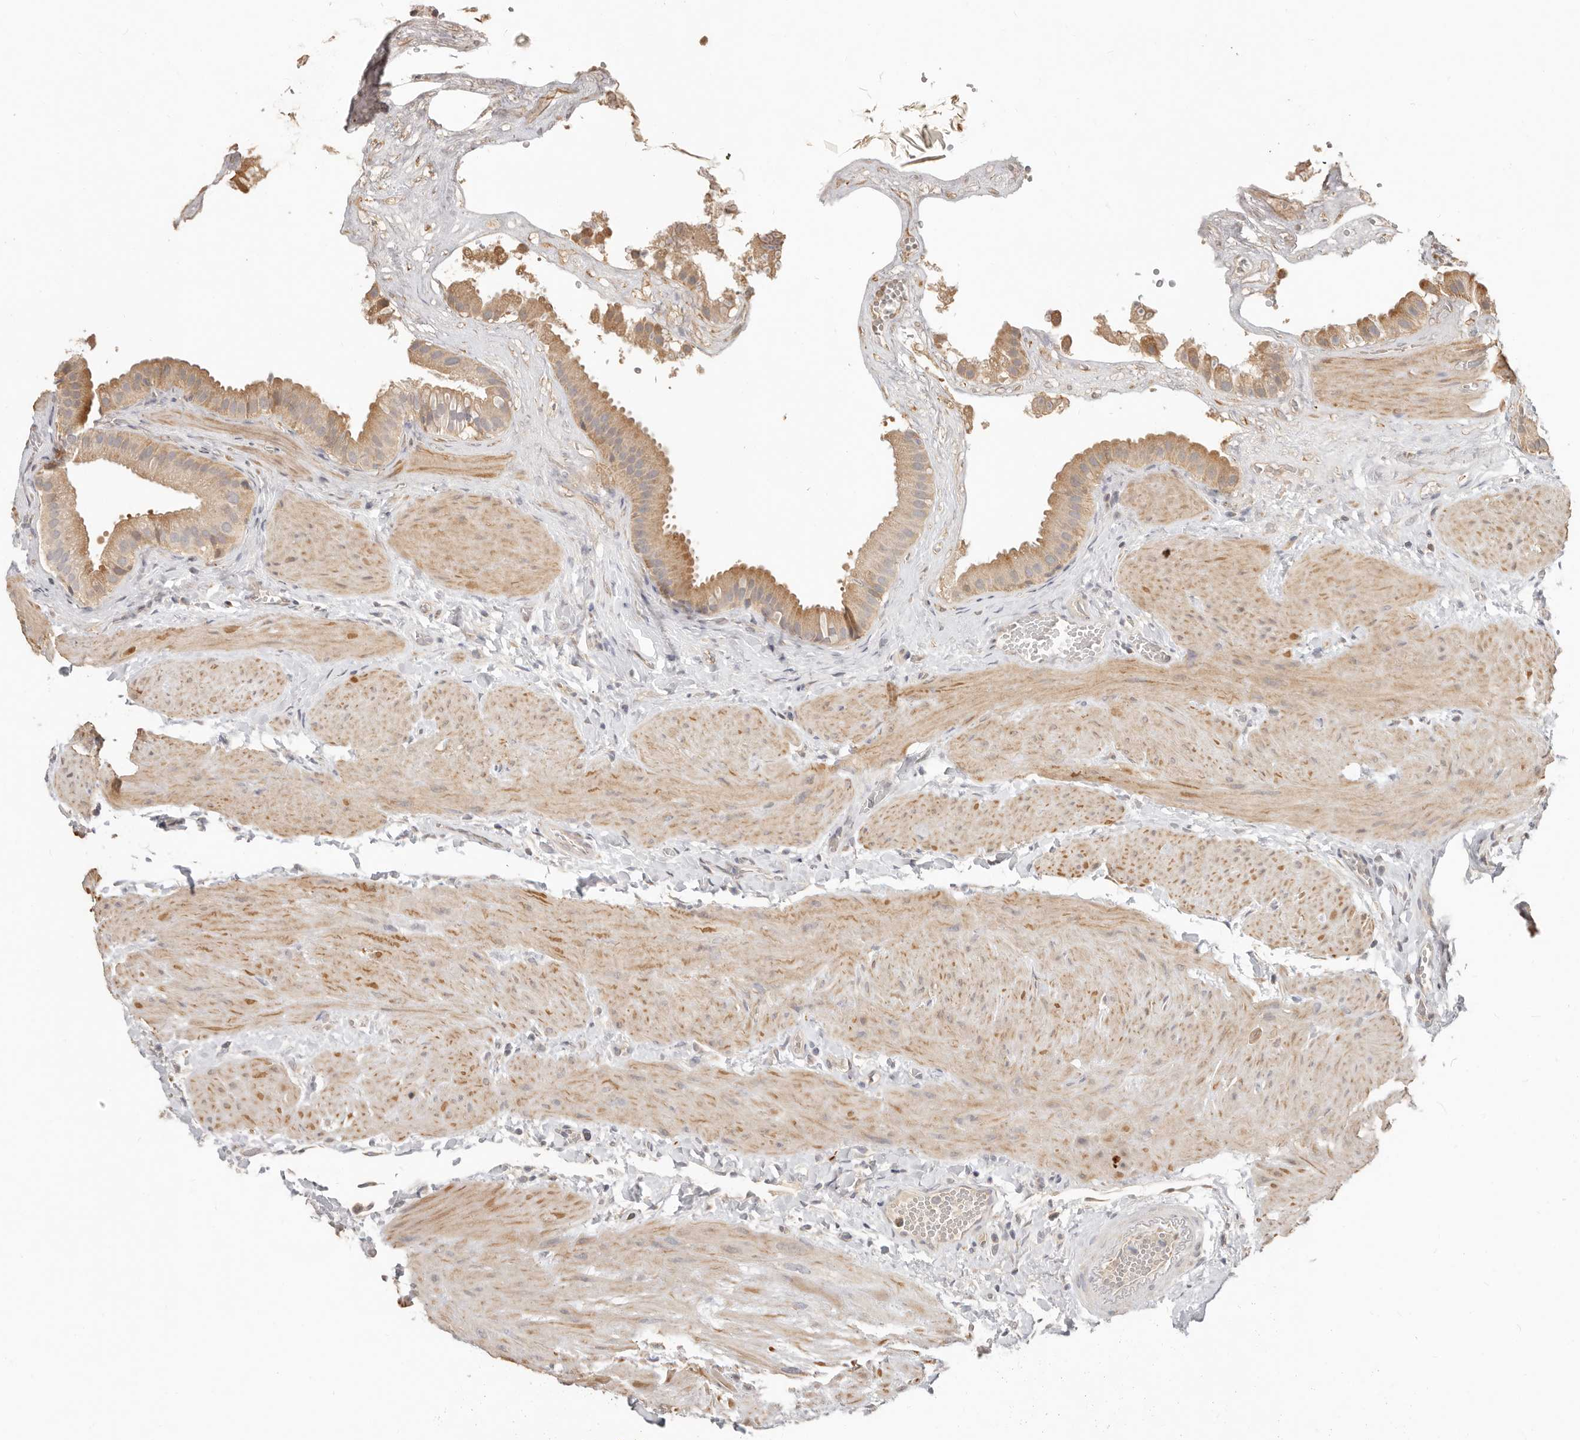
{"staining": {"intensity": "moderate", "quantity": ">75%", "location": "cytoplasmic/membranous"}, "tissue": "gallbladder", "cell_type": "Glandular cells", "image_type": "normal", "snomed": [{"axis": "morphology", "description": "Normal tissue, NOS"}, {"axis": "topography", "description": "Gallbladder"}], "caption": "The micrograph demonstrates a brown stain indicating the presence of a protein in the cytoplasmic/membranous of glandular cells in gallbladder.", "gene": "MTFR2", "patient": {"sex": "male", "age": 55}}